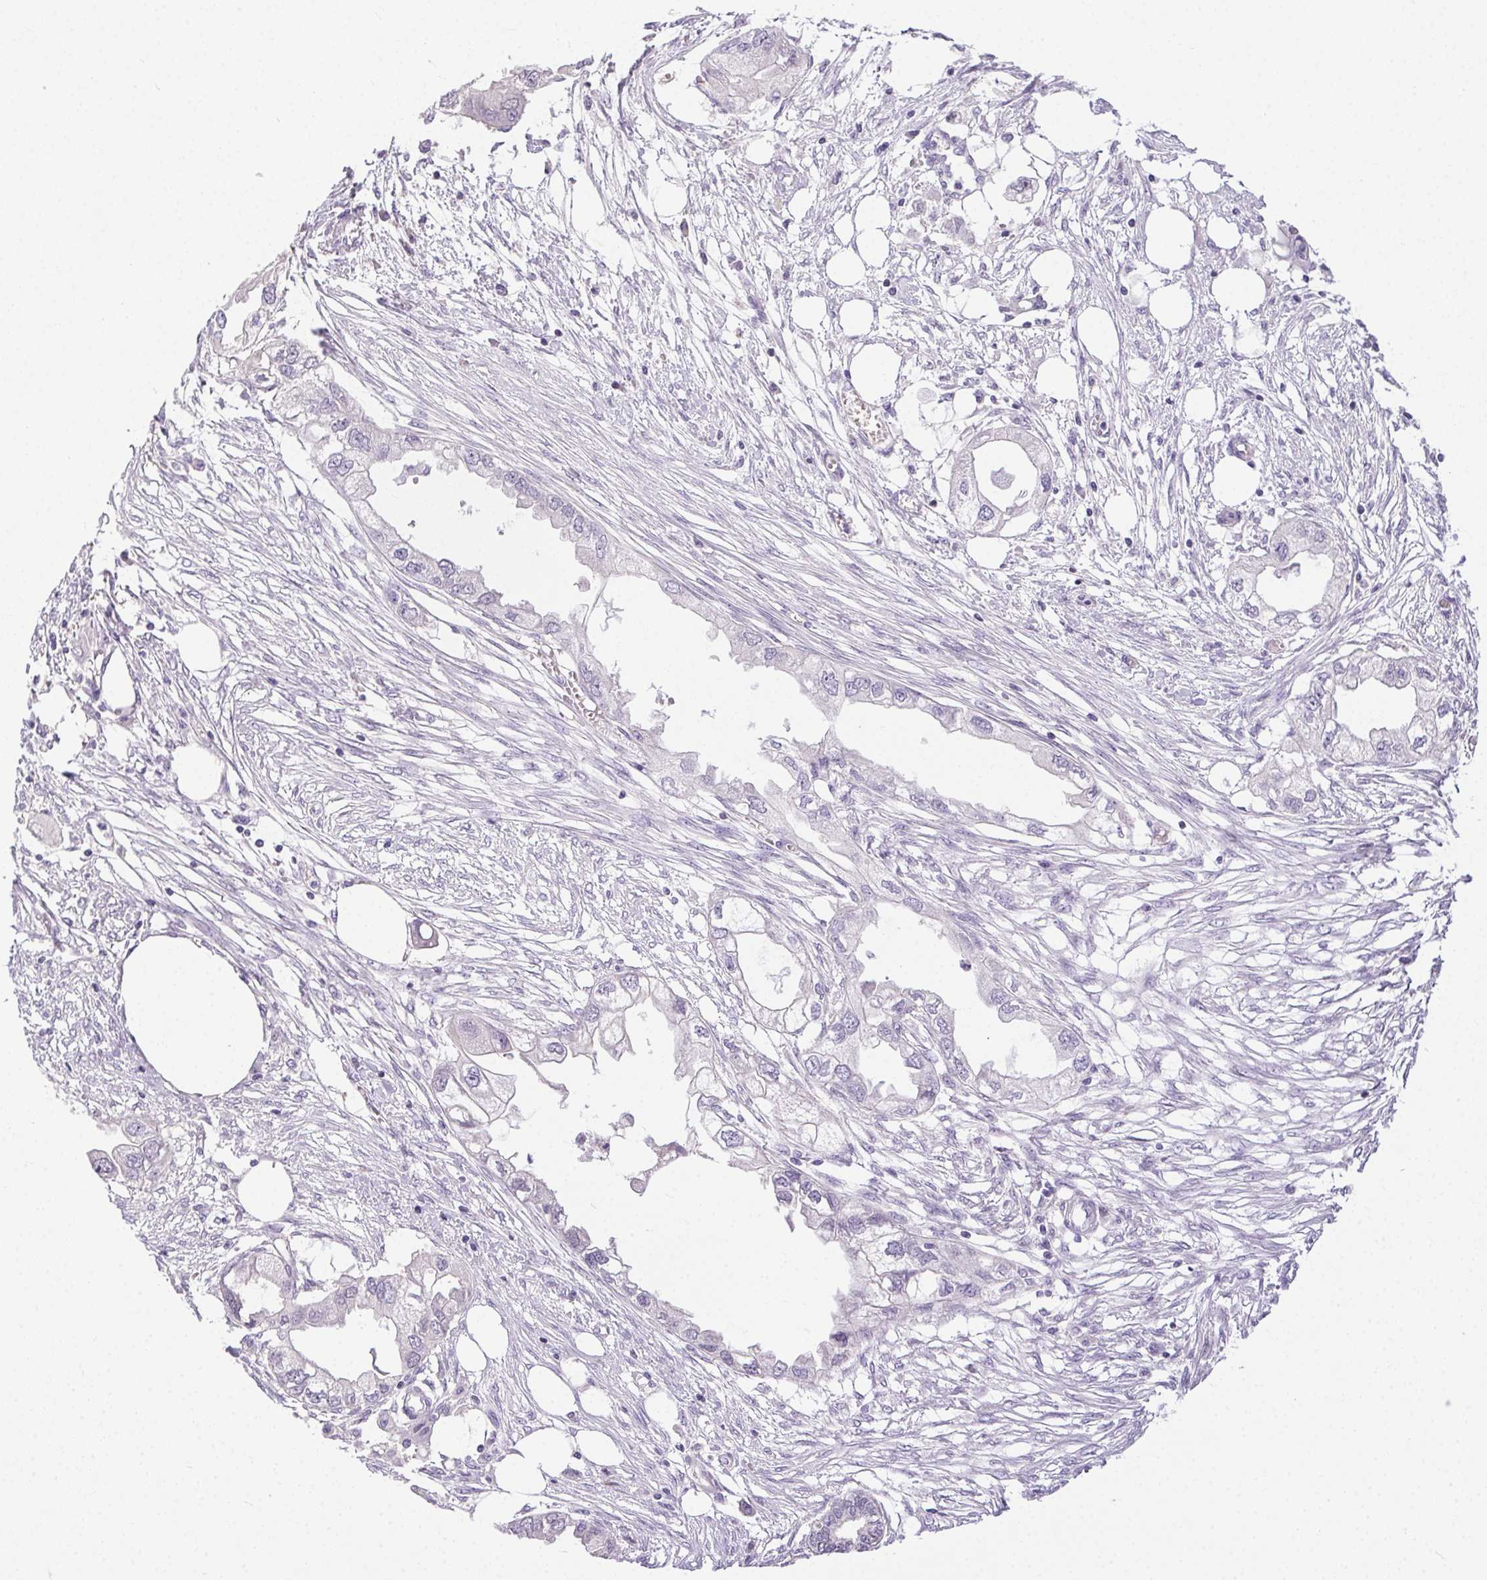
{"staining": {"intensity": "negative", "quantity": "none", "location": "none"}, "tissue": "endometrial cancer", "cell_type": "Tumor cells", "image_type": "cancer", "snomed": [{"axis": "morphology", "description": "Adenocarcinoma, NOS"}, {"axis": "morphology", "description": "Adenocarcinoma, metastatic, NOS"}, {"axis": "topography", "description": "Adipose tissue"}, {"axis": "topography", "description": "Endometrium"}], "caption": "This micrograph is of endometrial metastatic adenocarcinoma stained with immunohistochemistry (IHC) to label a protein in brown with the nuclei are counter-stained blue. There is no staining in tumor cells. Brightfield microscopy of IHC stained with DAB (brown) and hematoxylin (blue), captured at high magnification.", "gene": "SYCE2", "patient": {"sex": "female", "age": 67}}